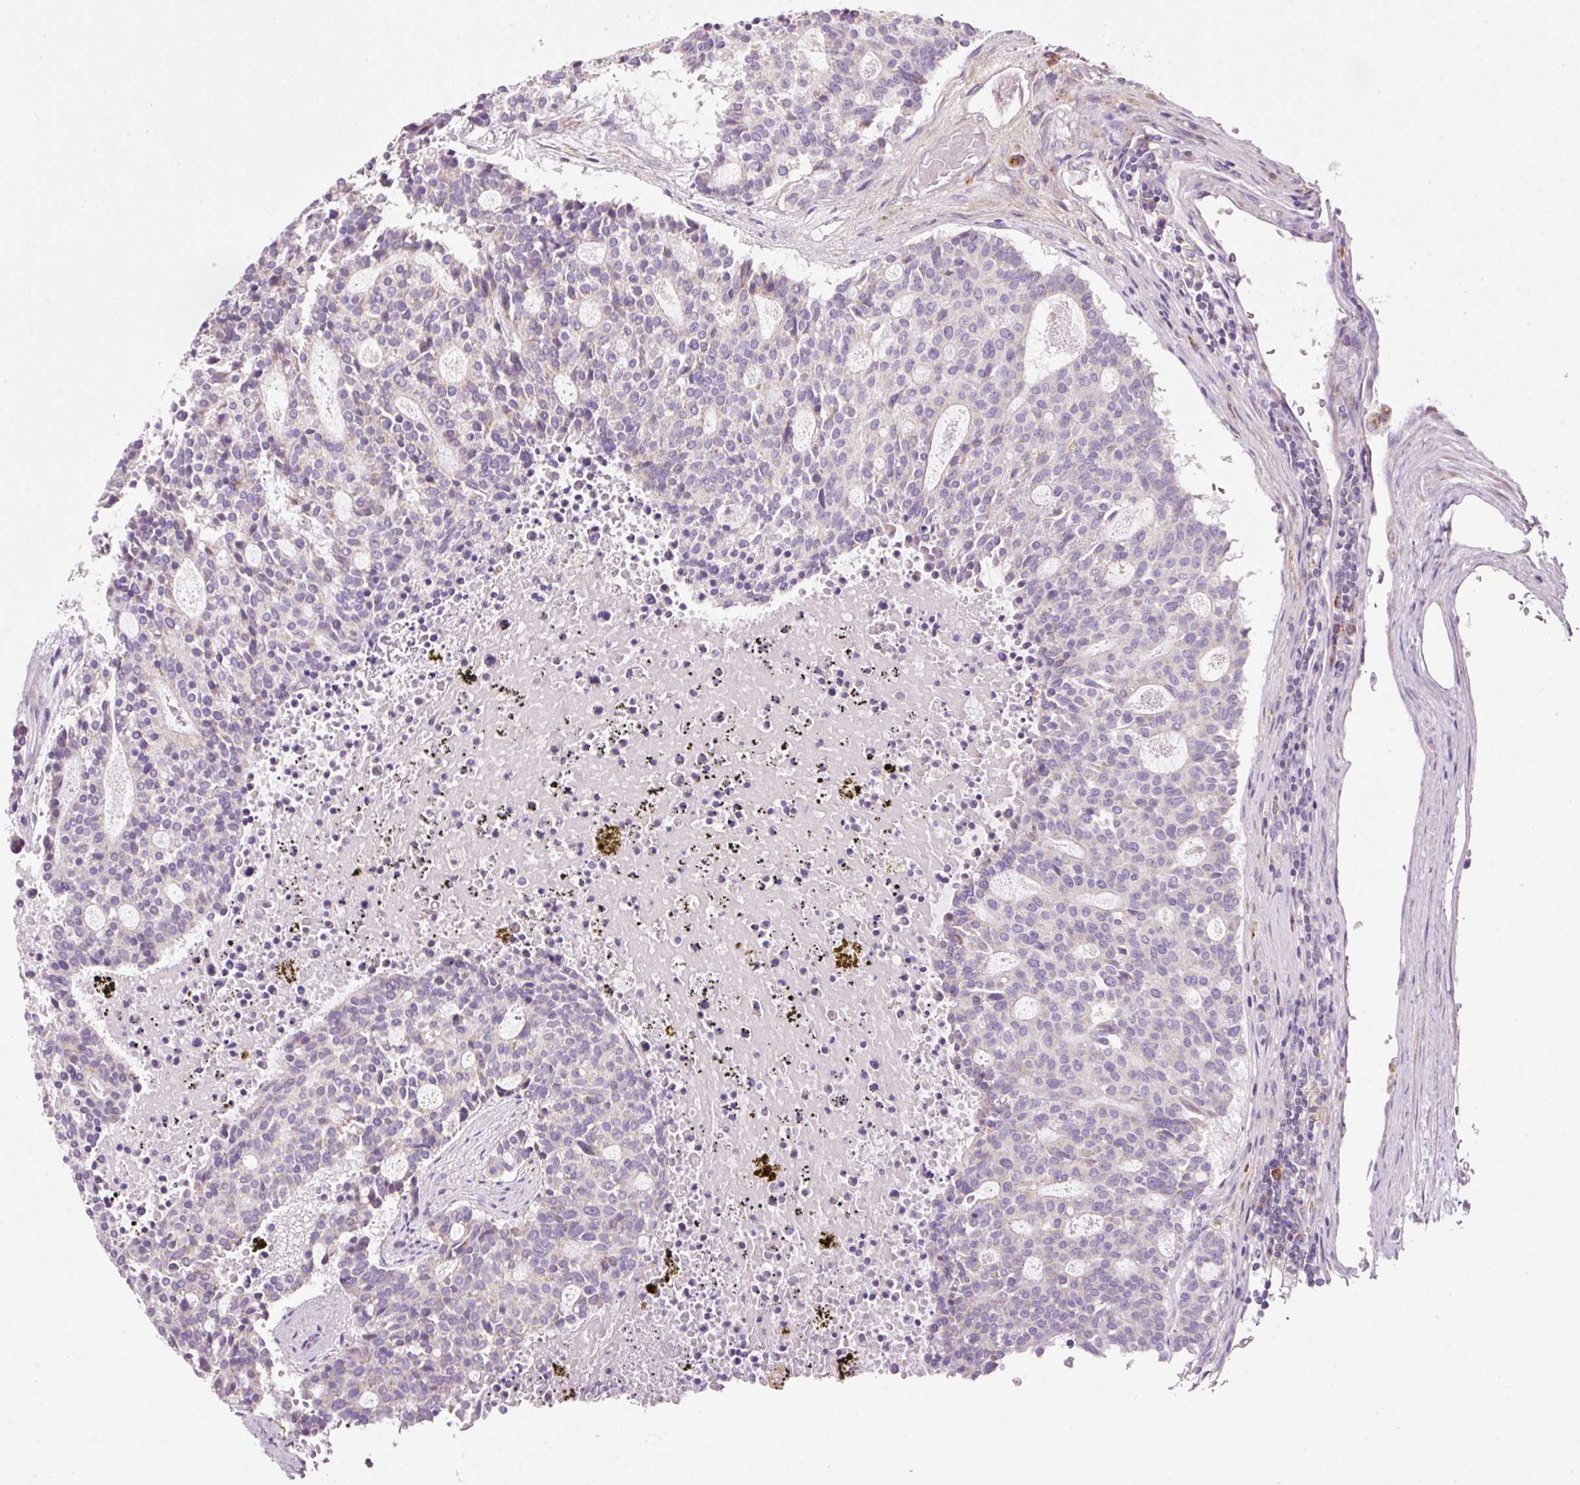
{"staining": {"intensity": "negative", "quantity": "none", "location": "none"}, "tissue": "carcinoid", "cell_type": "Tumor cells", "image_type": "cancer", "snomed": [{"axis": "morphology", "description": "Carcinoid, malignant, NOS"}, {"axis": "topography", "description": "Pancreas"}], "caption": "The immunohistochemistry micrograph has no significant positivity in tumor cells of carcinoid (malignant) tissue.", "gene": "NDUFA1", "patient": {"sex": "female", "age": 54}}